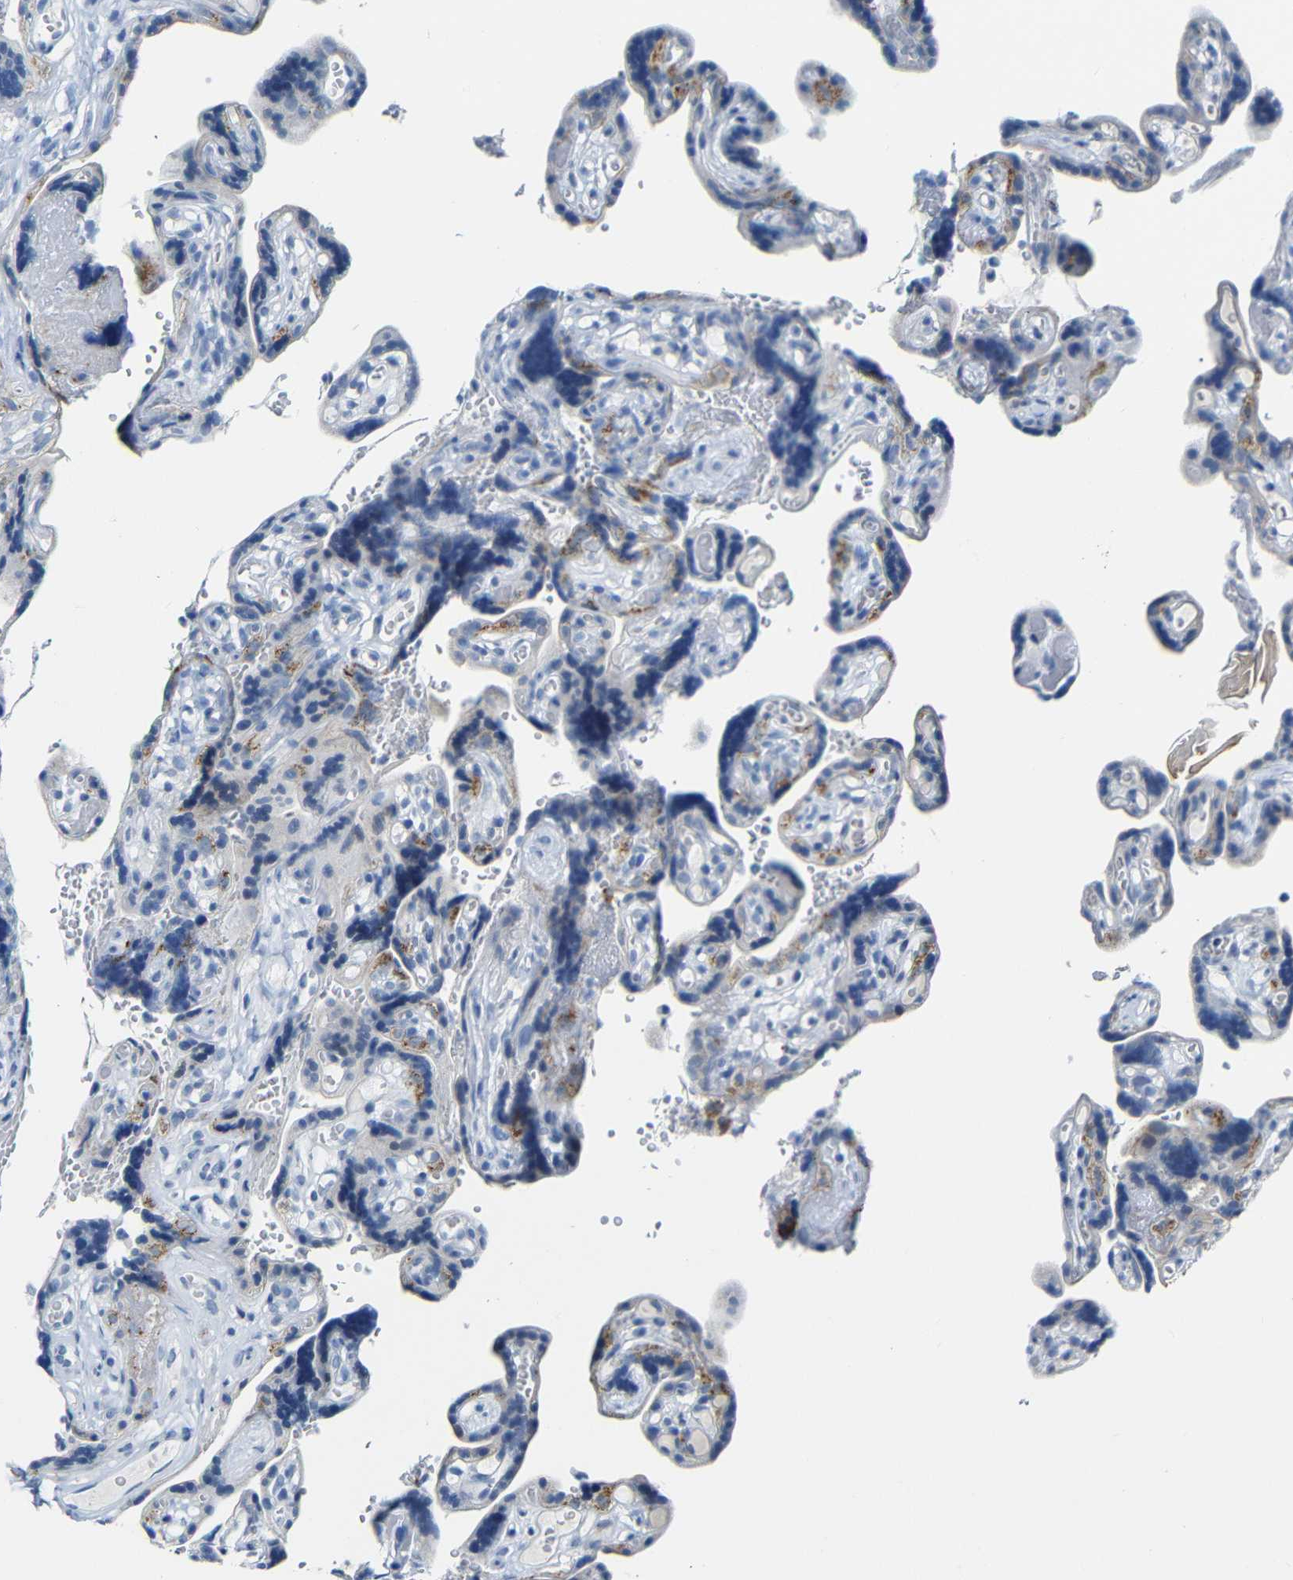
{"staining": {"intensity": "negative", "quantity": "none", "location": "none"}, "tissue": "placenta", "cell_type": "Decidual cells", "image_type": "normal", "snomed": [{"axis": "morphology", "description": "Normal tissue, NOS"}, {"axis": "topography", "description": "Placenta"}], "caption": "Immunohistochemistry (IHC) of normal human placenta shows no positivity in decidual cells. (Immunohistochemistry (IHC), brightfield microscopy, high magnification).", "gene": "C15orf48", "patient": {"sex": "female", "age": 30}}